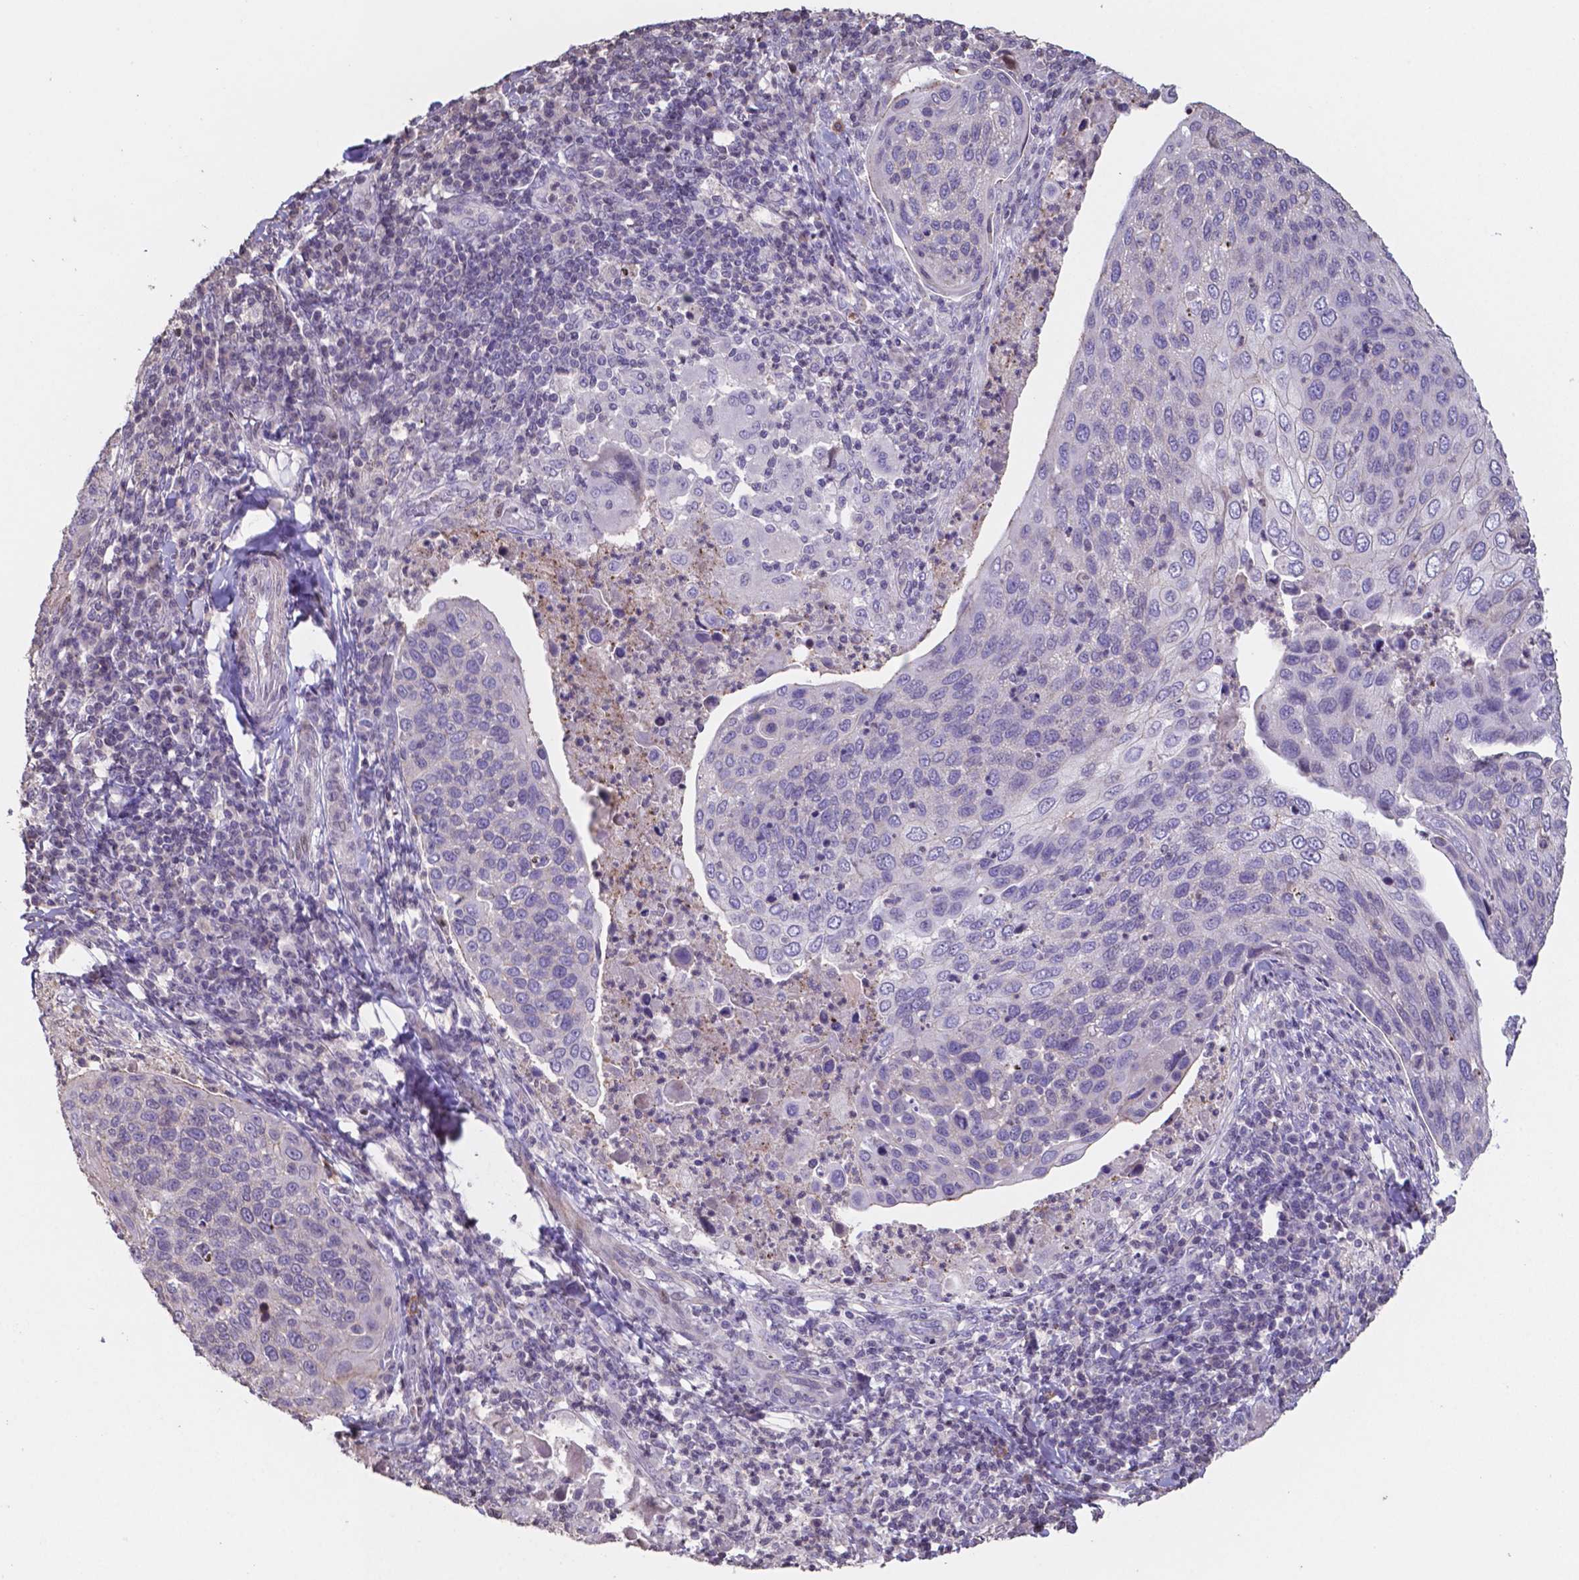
{"staining": {"intensity": "negative", "quantity": "none", "location": "none"}, "tissue": "cervical cancer", "cell_type": "Tumor cells", "image_type": "cancer", "snomed": [{"axis": "morphology", "description": "Squamous cell carcinoma, NOS"}, {"axis": "topography", "description": "Cervix"}], "caption": "Immunohistochemical staining of human cervical cancer (squamous cell carcinoma) exhibits no significant positivity in tumor cells.", "gene": "MLC1", "patient": {"sex": "female", "age": 54}}